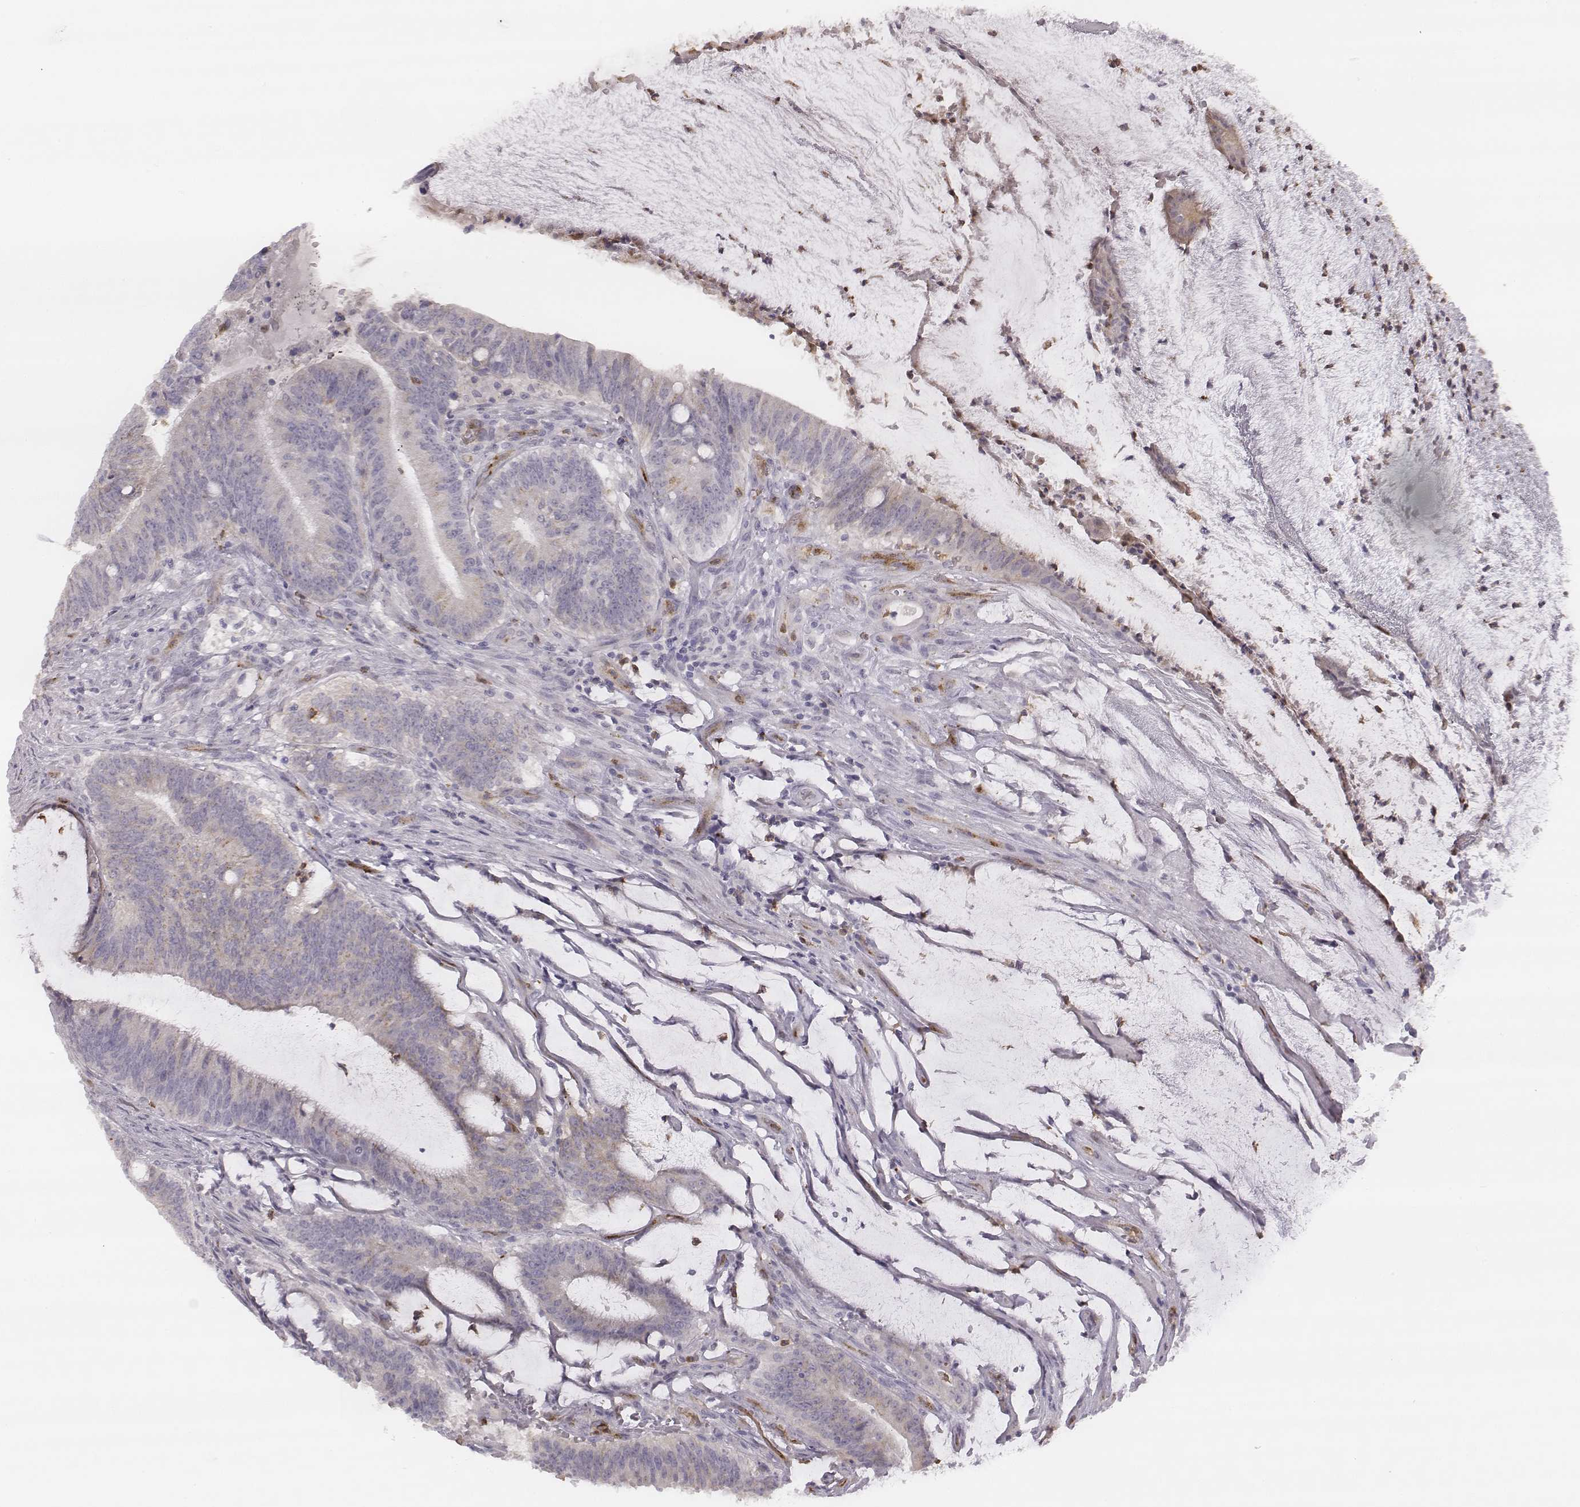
{"staining": {"intensity": "negative", "quantity": "none", "location": "none"}, "tissue": "colorectal cancer", "cell_type": "Tumor cells", "image_type": "cancer", "snomed": [{"axis": "morphology", "description": "Adenocarcinoma, NOS"}, {"axis": "topography", "description": "Colon"}], "caption": "Immunohistochemistry (IHC) photomicrograph of neoplastic tissue: colorectal adenocarcinoma stained with DAB demonstrates no significant protein staining in tumor cells. The staining is performed using DAB (3,3'-diaminobenzidine) brown chromogen with nuclei counter-stained in using hematoxylin.", "gene": "KCNJ12", "patient": {"sex": "female", "age": 43}}